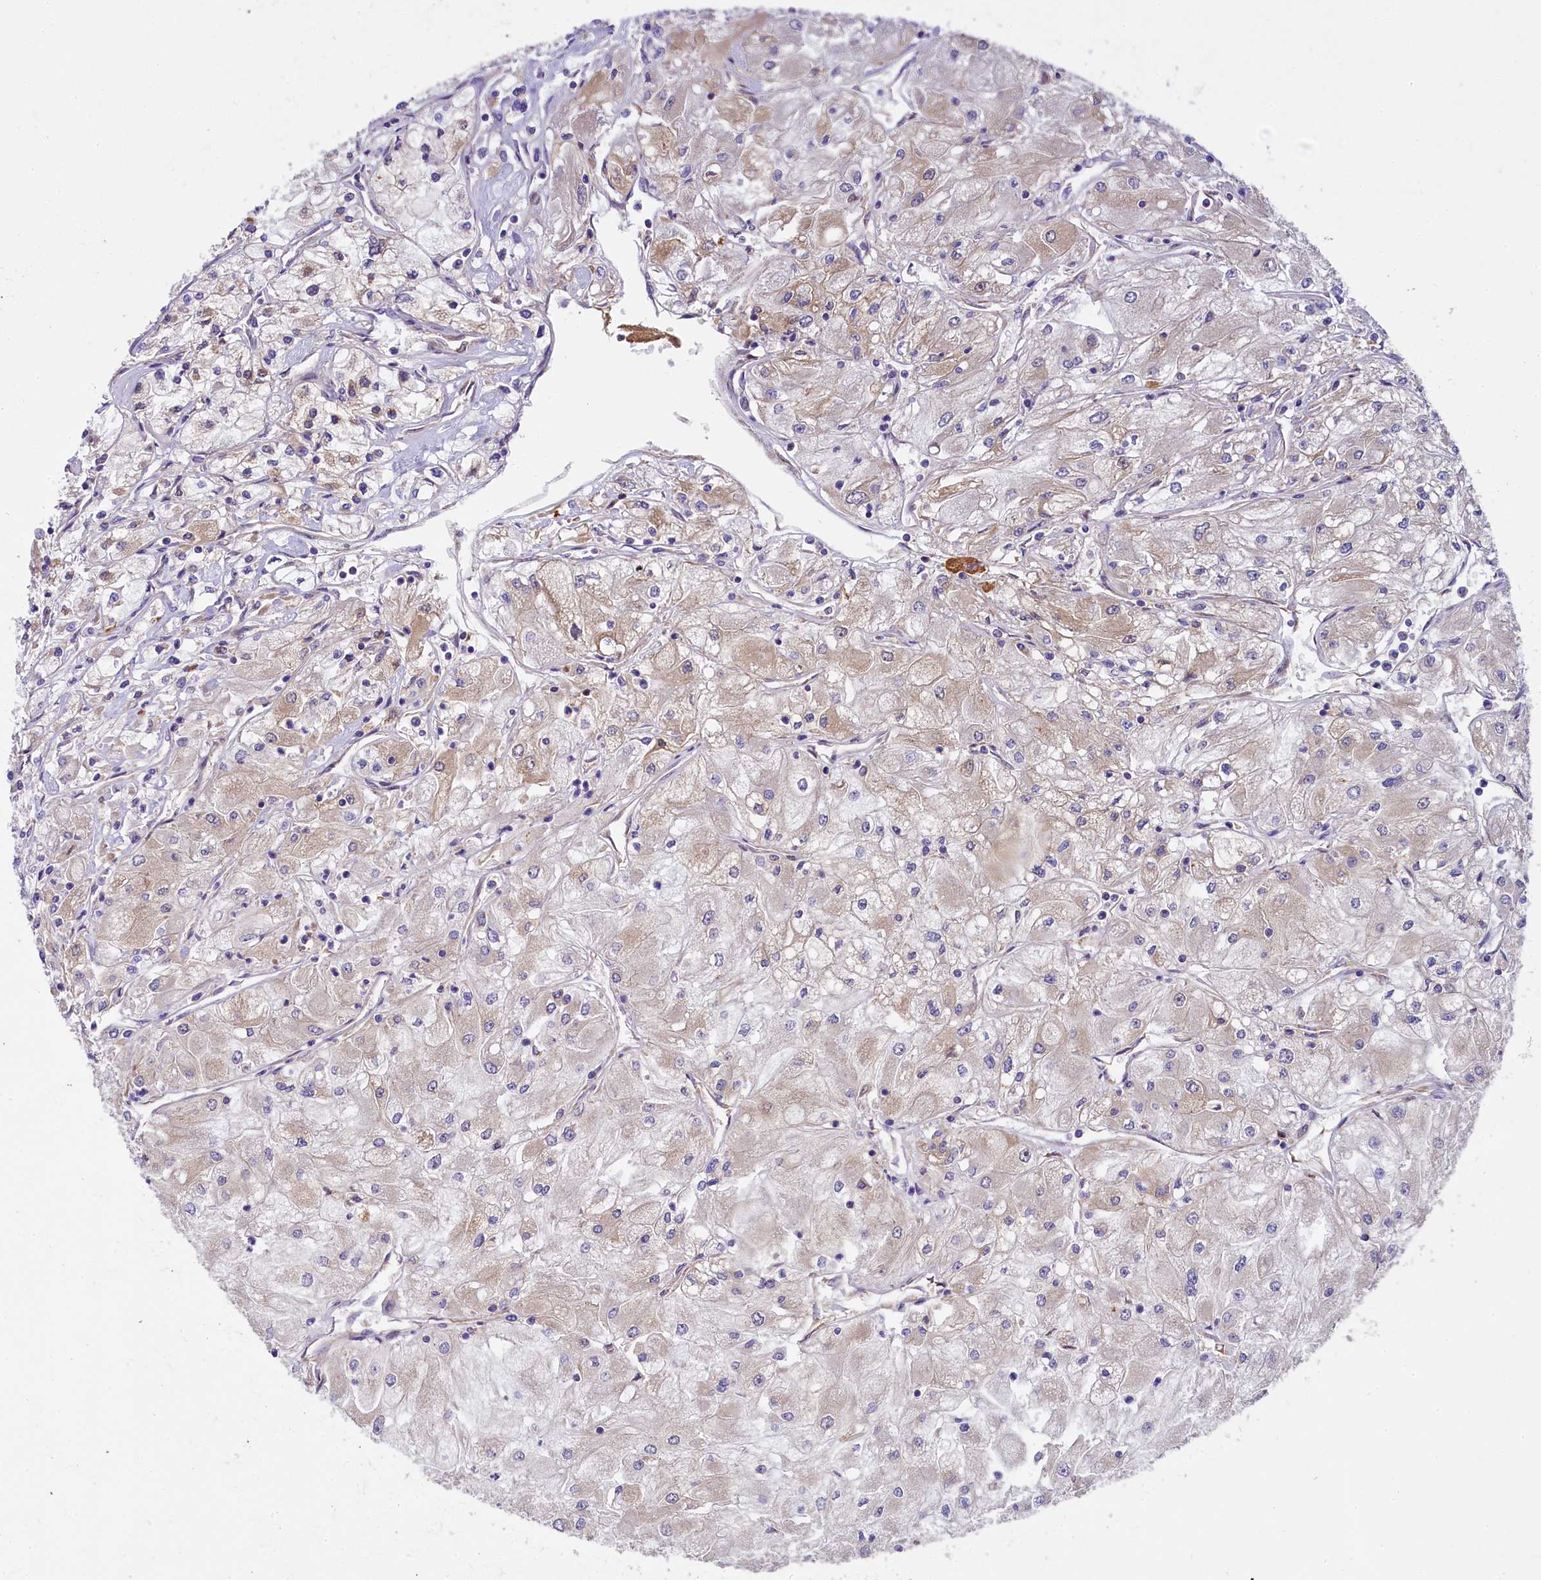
{"staining": {"intensity": "weak", "quantity": "<25%", "location": "cytoplasmic/membranous"}, "tissue": "renal cancer", "cell_type": "Tumor cells", "image_type": "cancer", "snomed": [{"axis": "morphology", "description": "Adenocarcinoma, NOS"}, {"axis": "topography", "description": "Kidney"}], "caption": "DAB immunohistochemical staining of human renal cancer (adenocarcinoma) shows no significant expression in tumor cells.", "gene": "UBXN6", "patient": {"sex": "male", "age": 80}}